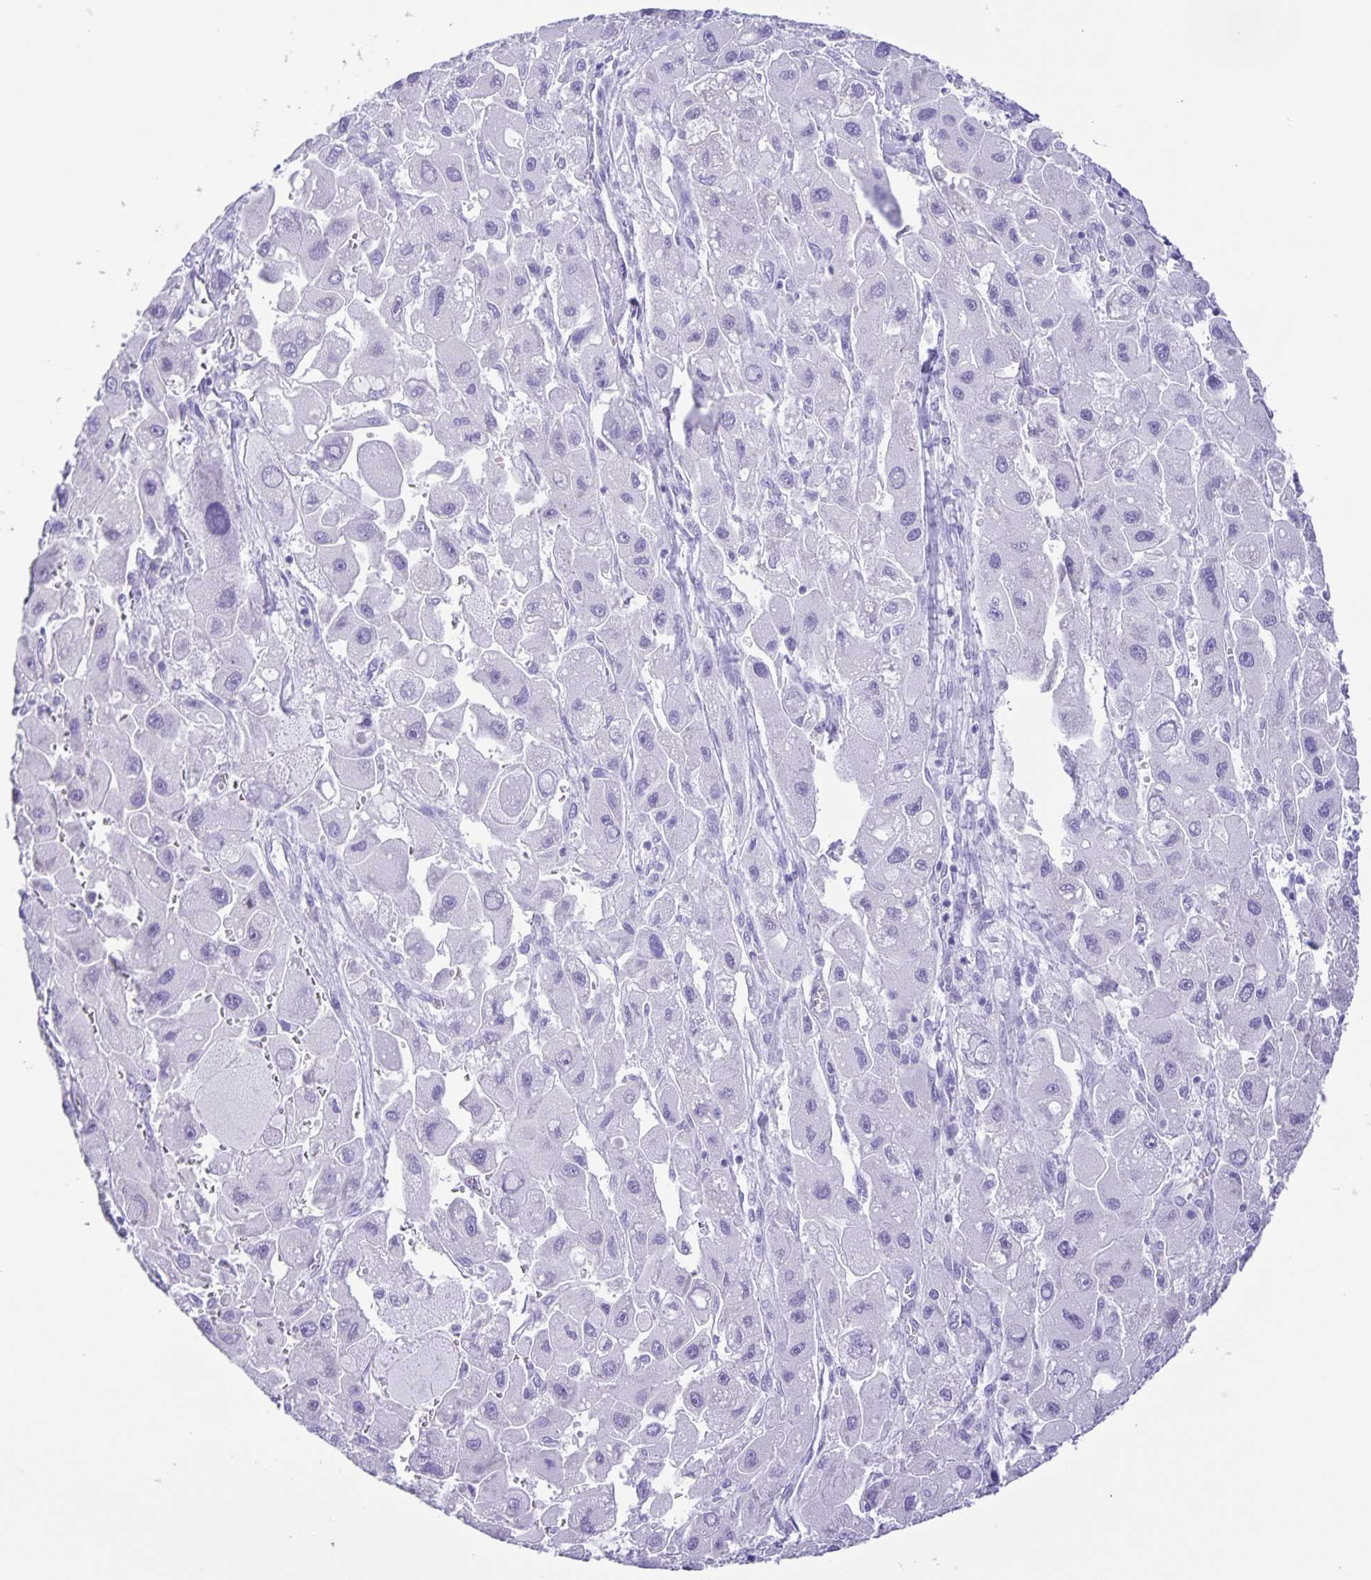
{"staining": {"intensity": "negative", "quantity": "none", "location": "none"}, "tissue": "liver cancer", "cell_type": "Tumor cells", "image_type": "cancer", "snomed": [{"axis": "morphology", "description": "Carcinoma, Hepatocellular, NOS"}, {"axis": "topography", "description": "Liver"}], "caption": "This micrograph is of liver cancer stained with immunohistochemistry to label a protein in brown with the nuclei are counter-stained blue. There is no staining in tumor cells. Brightfield microscopy of immunohistochemistry (IHC) stained with DAB (3,3'-diaminobenzidine) (brown) and hematoxylin (blue), captured at high magnification.", "gene": "CAPSL", "patient": {"sex": "male", "age": 24}}